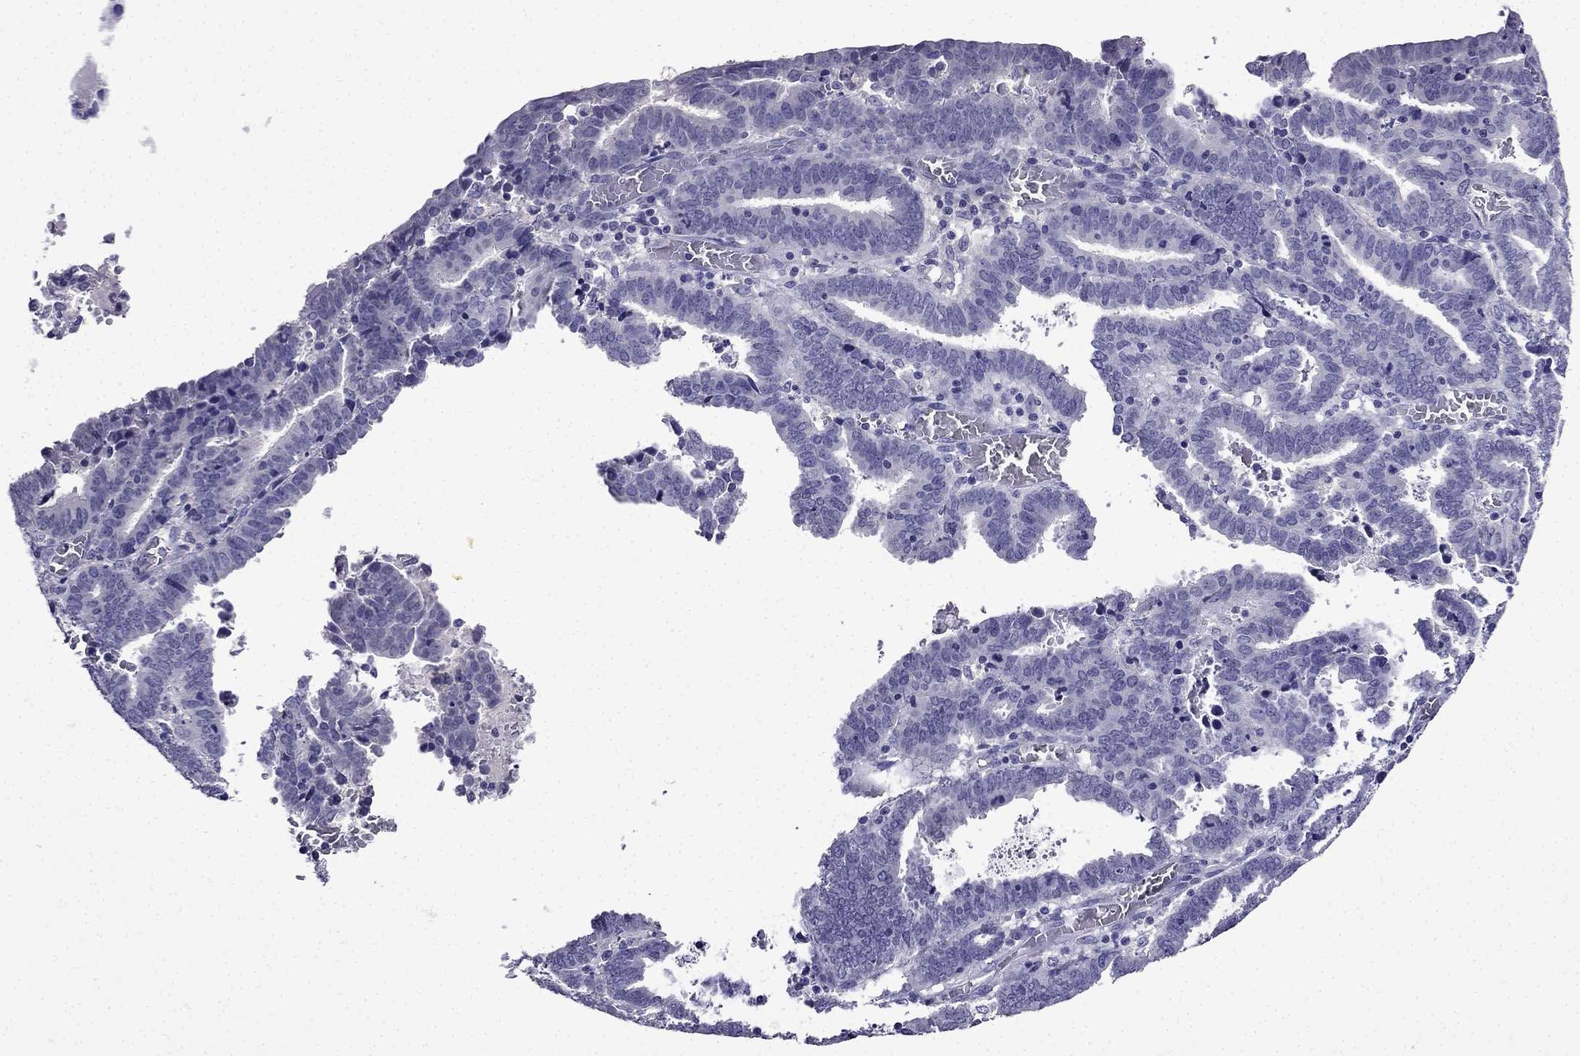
{"staining": {"intensity": "negative", "quantity": "none", "location": "none"}, "tissue": "endometrial cancer", "cell_type": "Tumor cells", "image_type": "cancer", "snomed": [{"axis": "morphology", "description": "Adenocarcinoma, NOS"}, {"axis": "topography", "description": "Uterus"}], "caption": "This is an immunohistochemistry (IHC) photomicrograph of endometrial adenocarcinoma. There is no expression in tumor cells.", "gene": "DNAH17", "patient": {"sex": "female", "age": 83}}